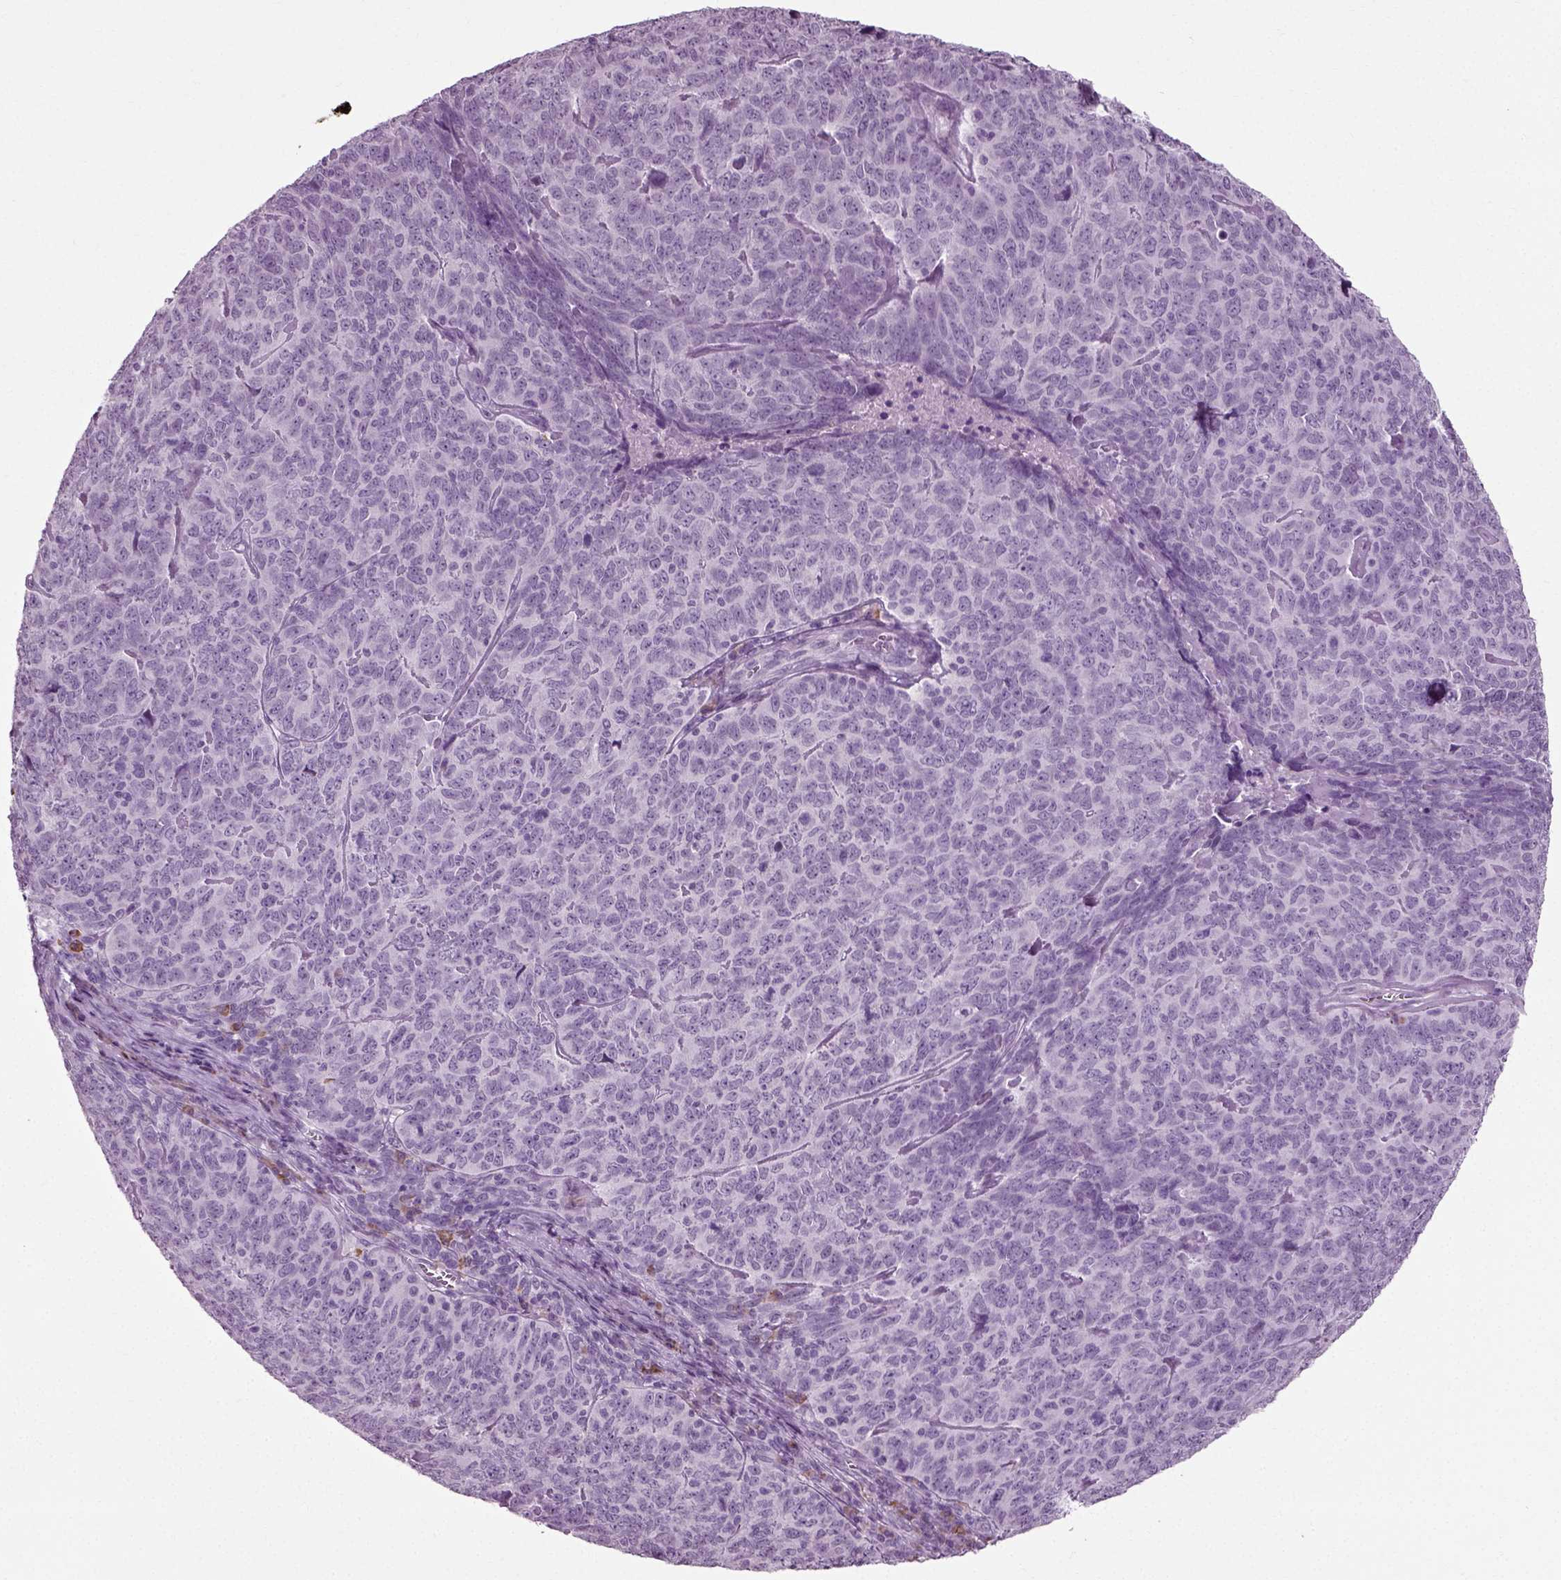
{"staining": {"intensity": "negative", "quantity": "none", "location": "none"}, "tissue": "skin cancer", "cell_type": "Tumor cells", "image_type": "cancer", "snomed": [{"axis": "morphology", "description": "Squamous cell carcinoma, NOS"}, {"axis": "topography", "description": "Skin"}, {"axis": "topography", "description": "Anal"}], "caption": "The IHC photomicrograph has no significant positivity in tumor cells of squamous cell carcinoma (skin) tissue. The staining is performed using DAB brown chromogen with nuclei counter-stained in using hematoxylin.", "gene": "SLC26A8", "patient": {"sex": "female", "age": 51}}